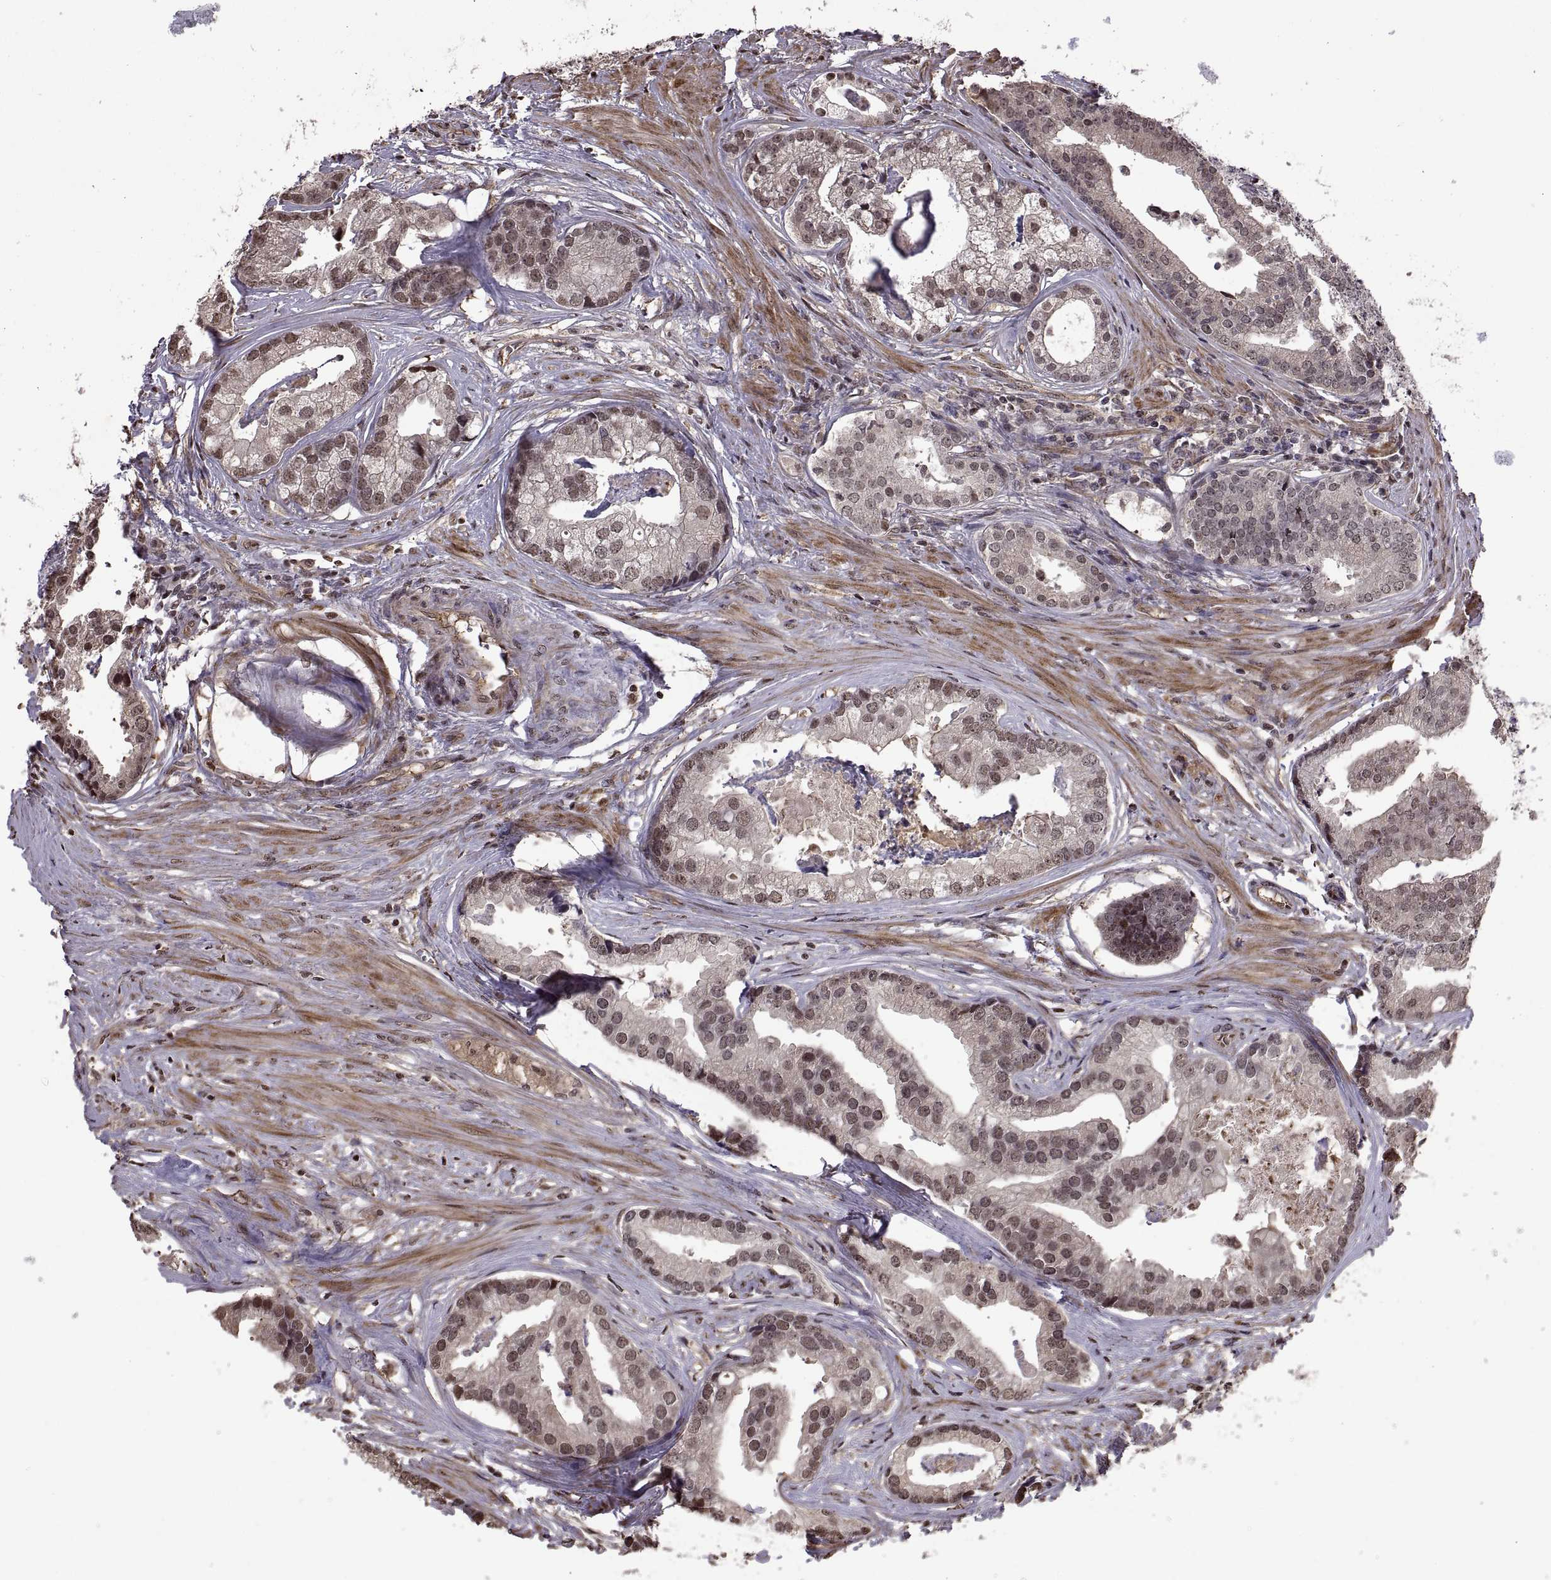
{"staining": {"intensity": "weak", "quantity": "25%-75%", "location": "nuclear"}, "tissue": "prostate cancer", "cell_type": "Tumor cells", "image_type": "cancer", "snomed": [{"axis": "morphology", "description": "Adenocarcinoma, NOS"}, {"axis": "topography", "description": "Prostate and seminal vesicle, NOS"}, {"axis": "topography", "description": "Prostate"}], "caption": "Tumor cells display low levels of weak nuclear positivity in approximately 25%-75% of cells in prostate adenocarcinoma. The protein is stained brown, and the nuclei are stained in blue (DAB IHC with brightfield microscopy, high magnification).", "gene": "ARRB1", "patient": {"sex": "male", "age": 44}}